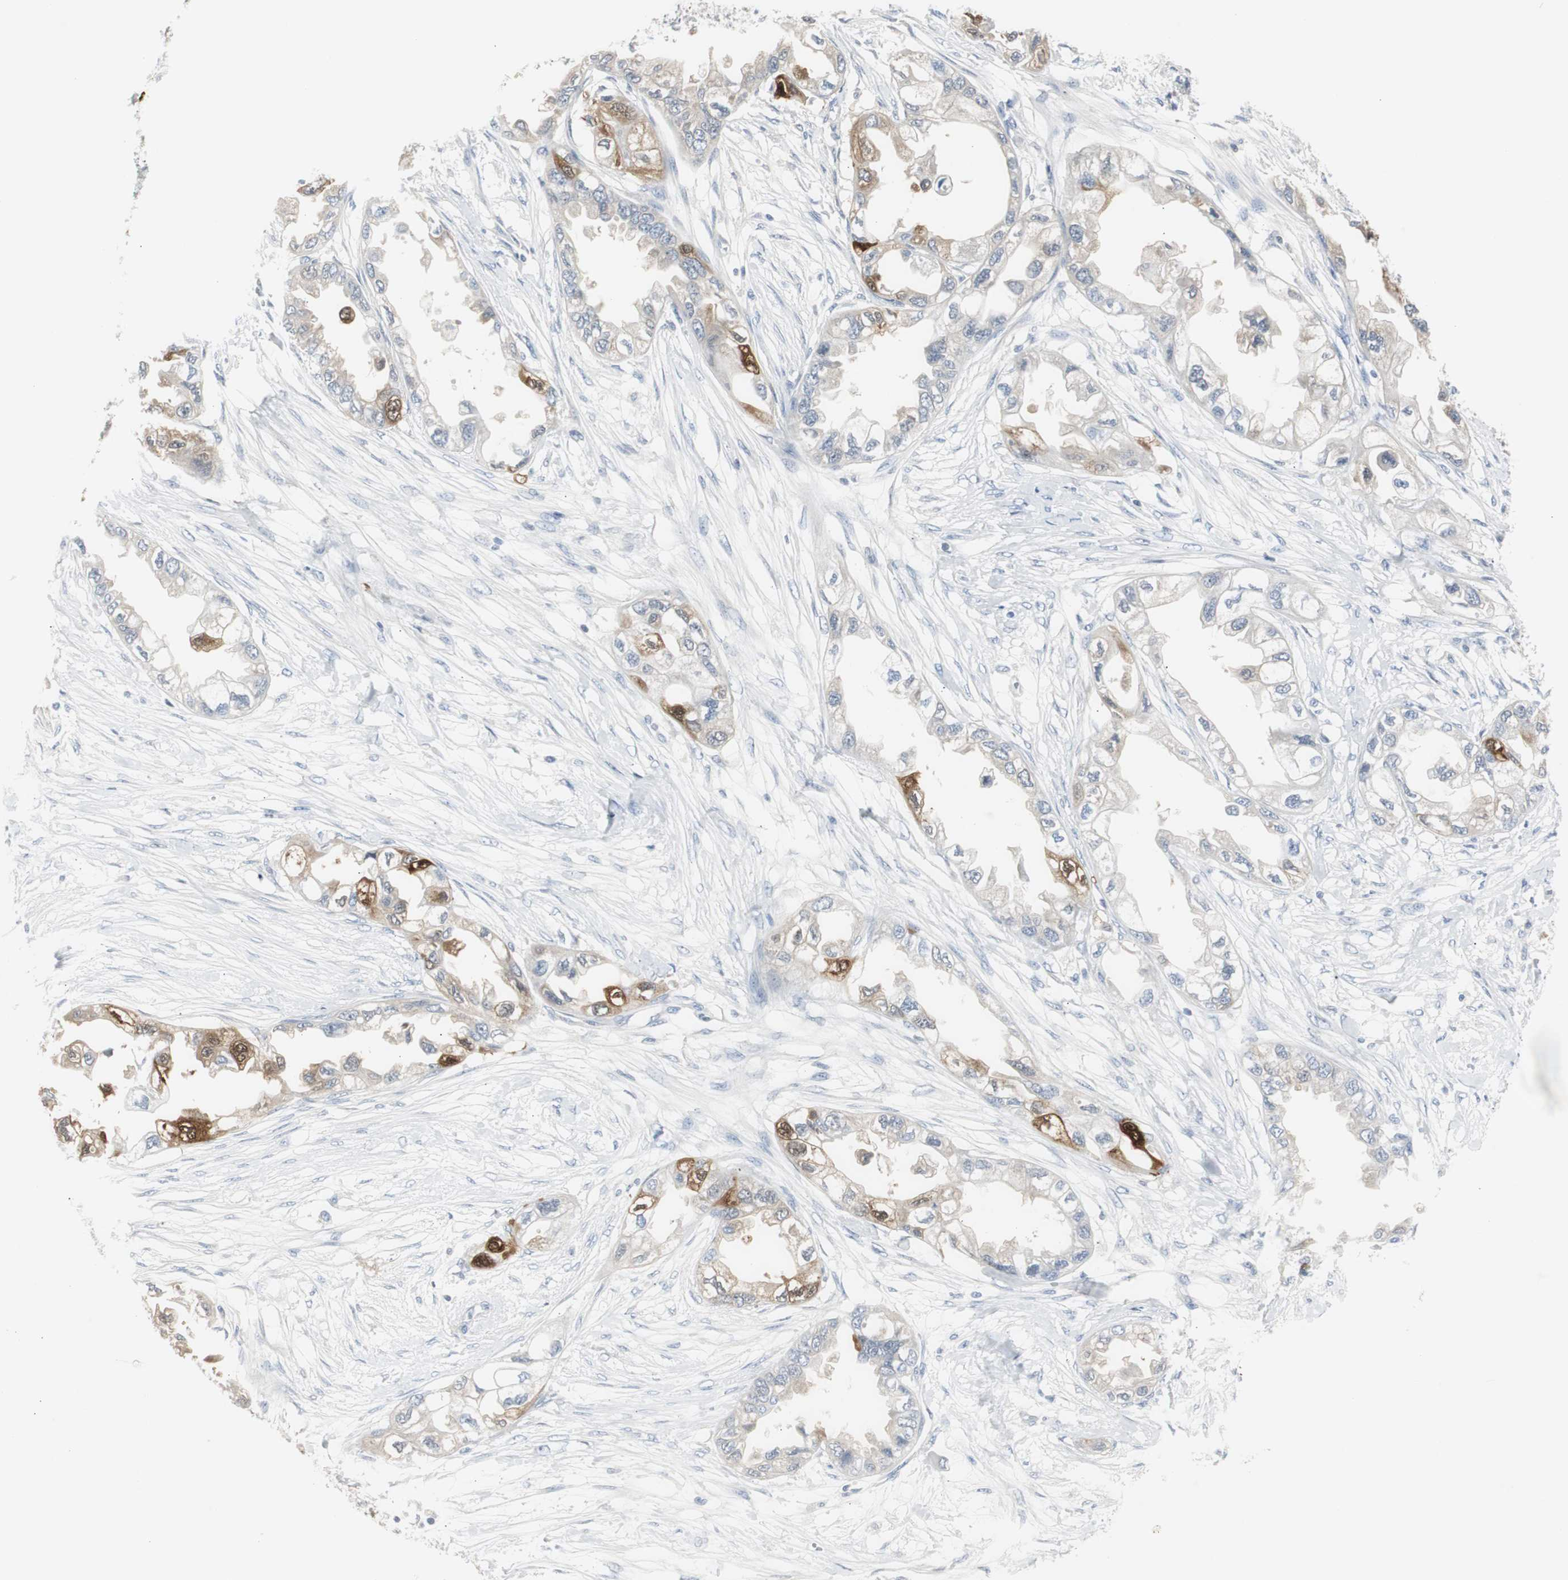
{"staining": {"intensity": "strong", "quantity": "<25%", "location": "cytoplasmic/membranous,nuclear"}, "tissue": "endometrial cancer", "cell_type": "Tumor cells", "image_type": "cancer", "snomed": [{"axis": "morphology", "description": "Adenocarcinoma, NOS"}, {"axis": "topography", "description": "Endometrium"}], "caption": "Immunohistochemistry of human endometrial adenocarcinoma exhibits medium levels of strong cytoplasmic/membranous and nuclear expression in approximately <25% of tumor cells.", "gene": "S100A7", "patient": {"sex": "female", "age": 67}}